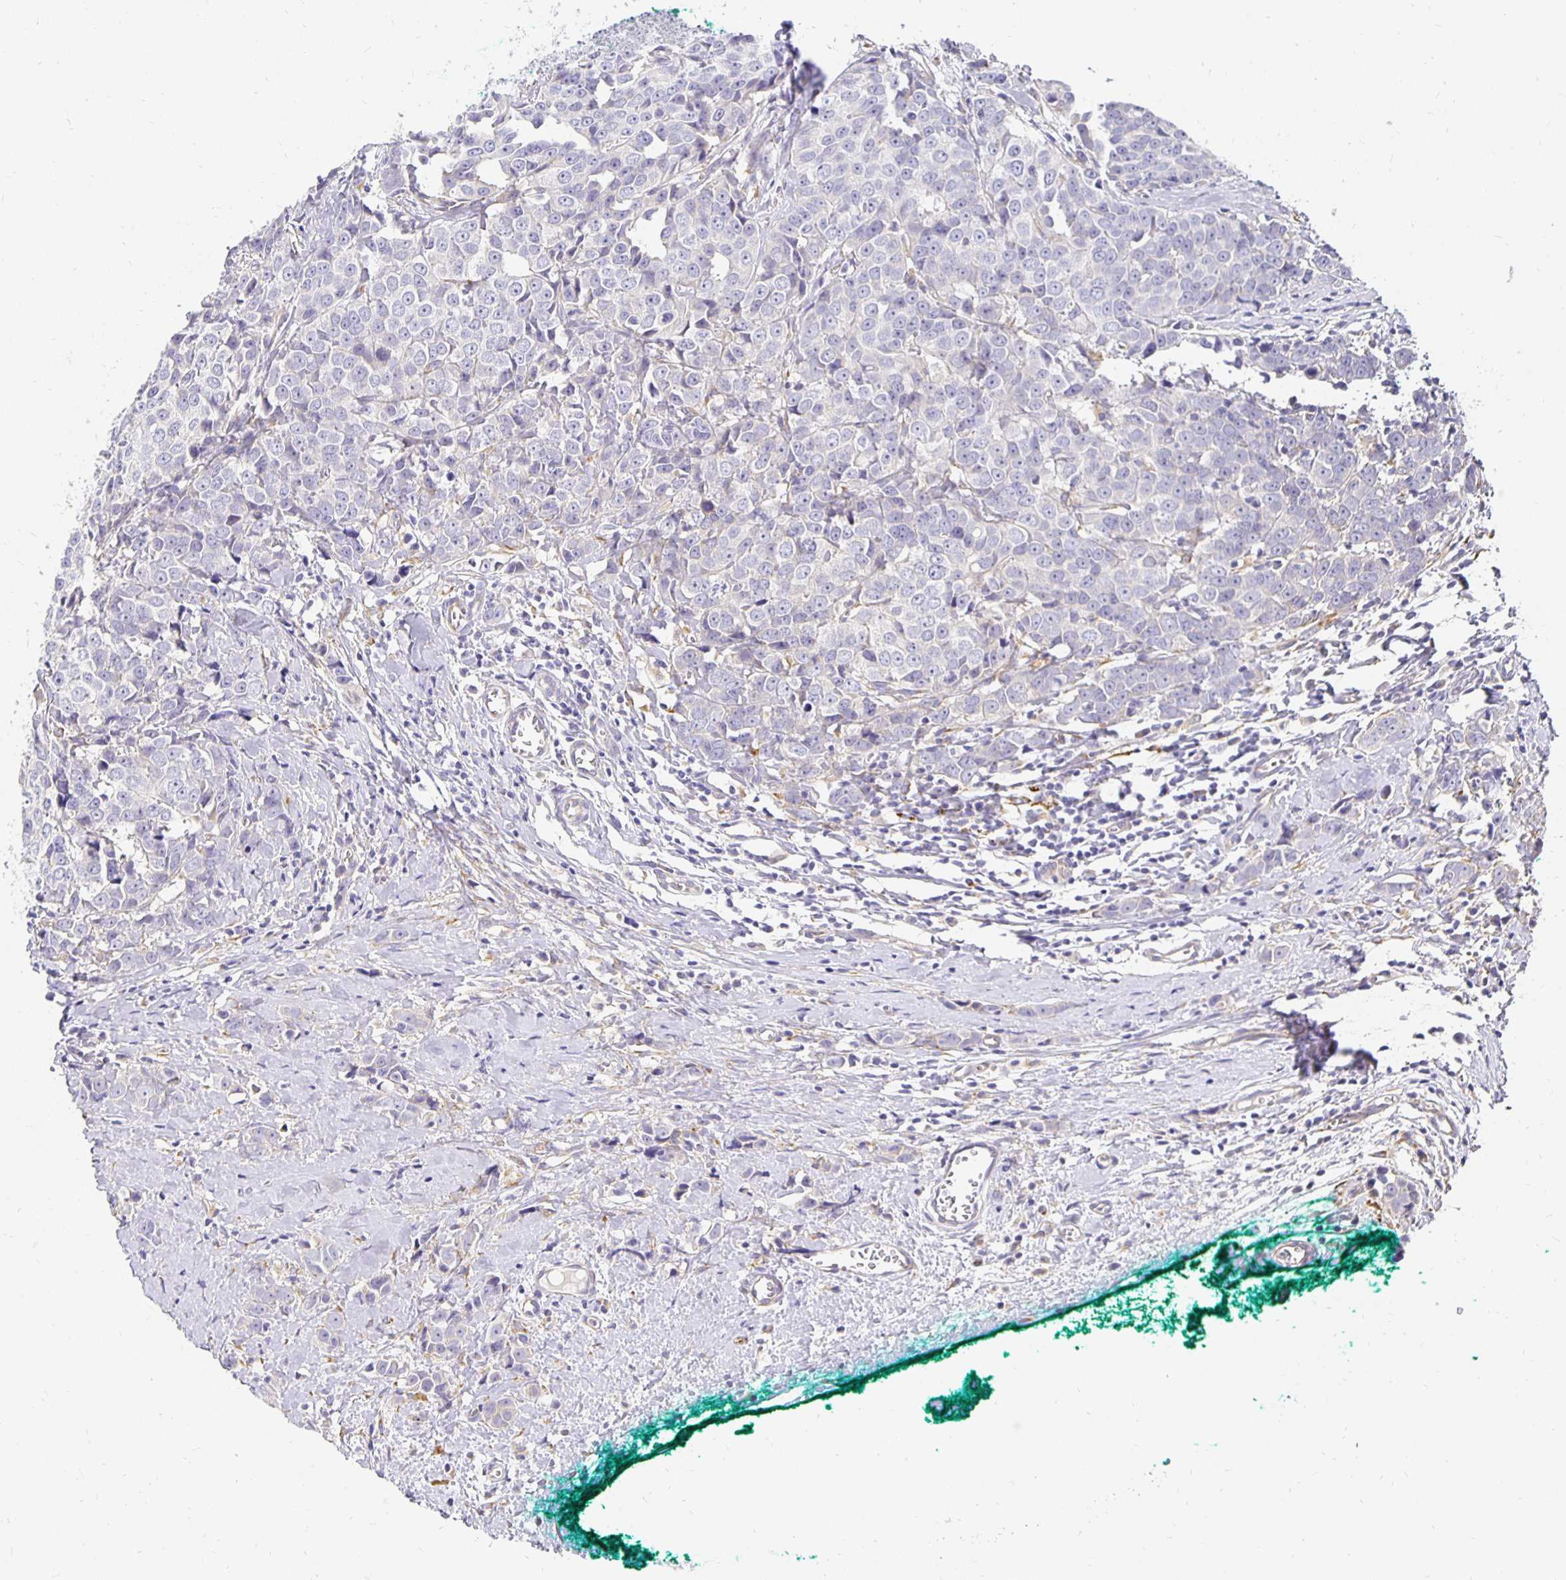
{"staining": {"intensity": "negative", "quantity": "none", "location": "none"}, "tissue": "breast cancer", "cell_type": "Tumor cells", "image_type": "cancer", "snomed": [{"axis": "morphology", "description": "Duct carcinoma"}, {"axis": "topography", "description": "Breast"}], "caption": "The image reveals no staining of tumor cells in breast infiltrating ductal carcinoma.", "gene": "PLOD1", "patient": {"sex": "female", "age": 80}}